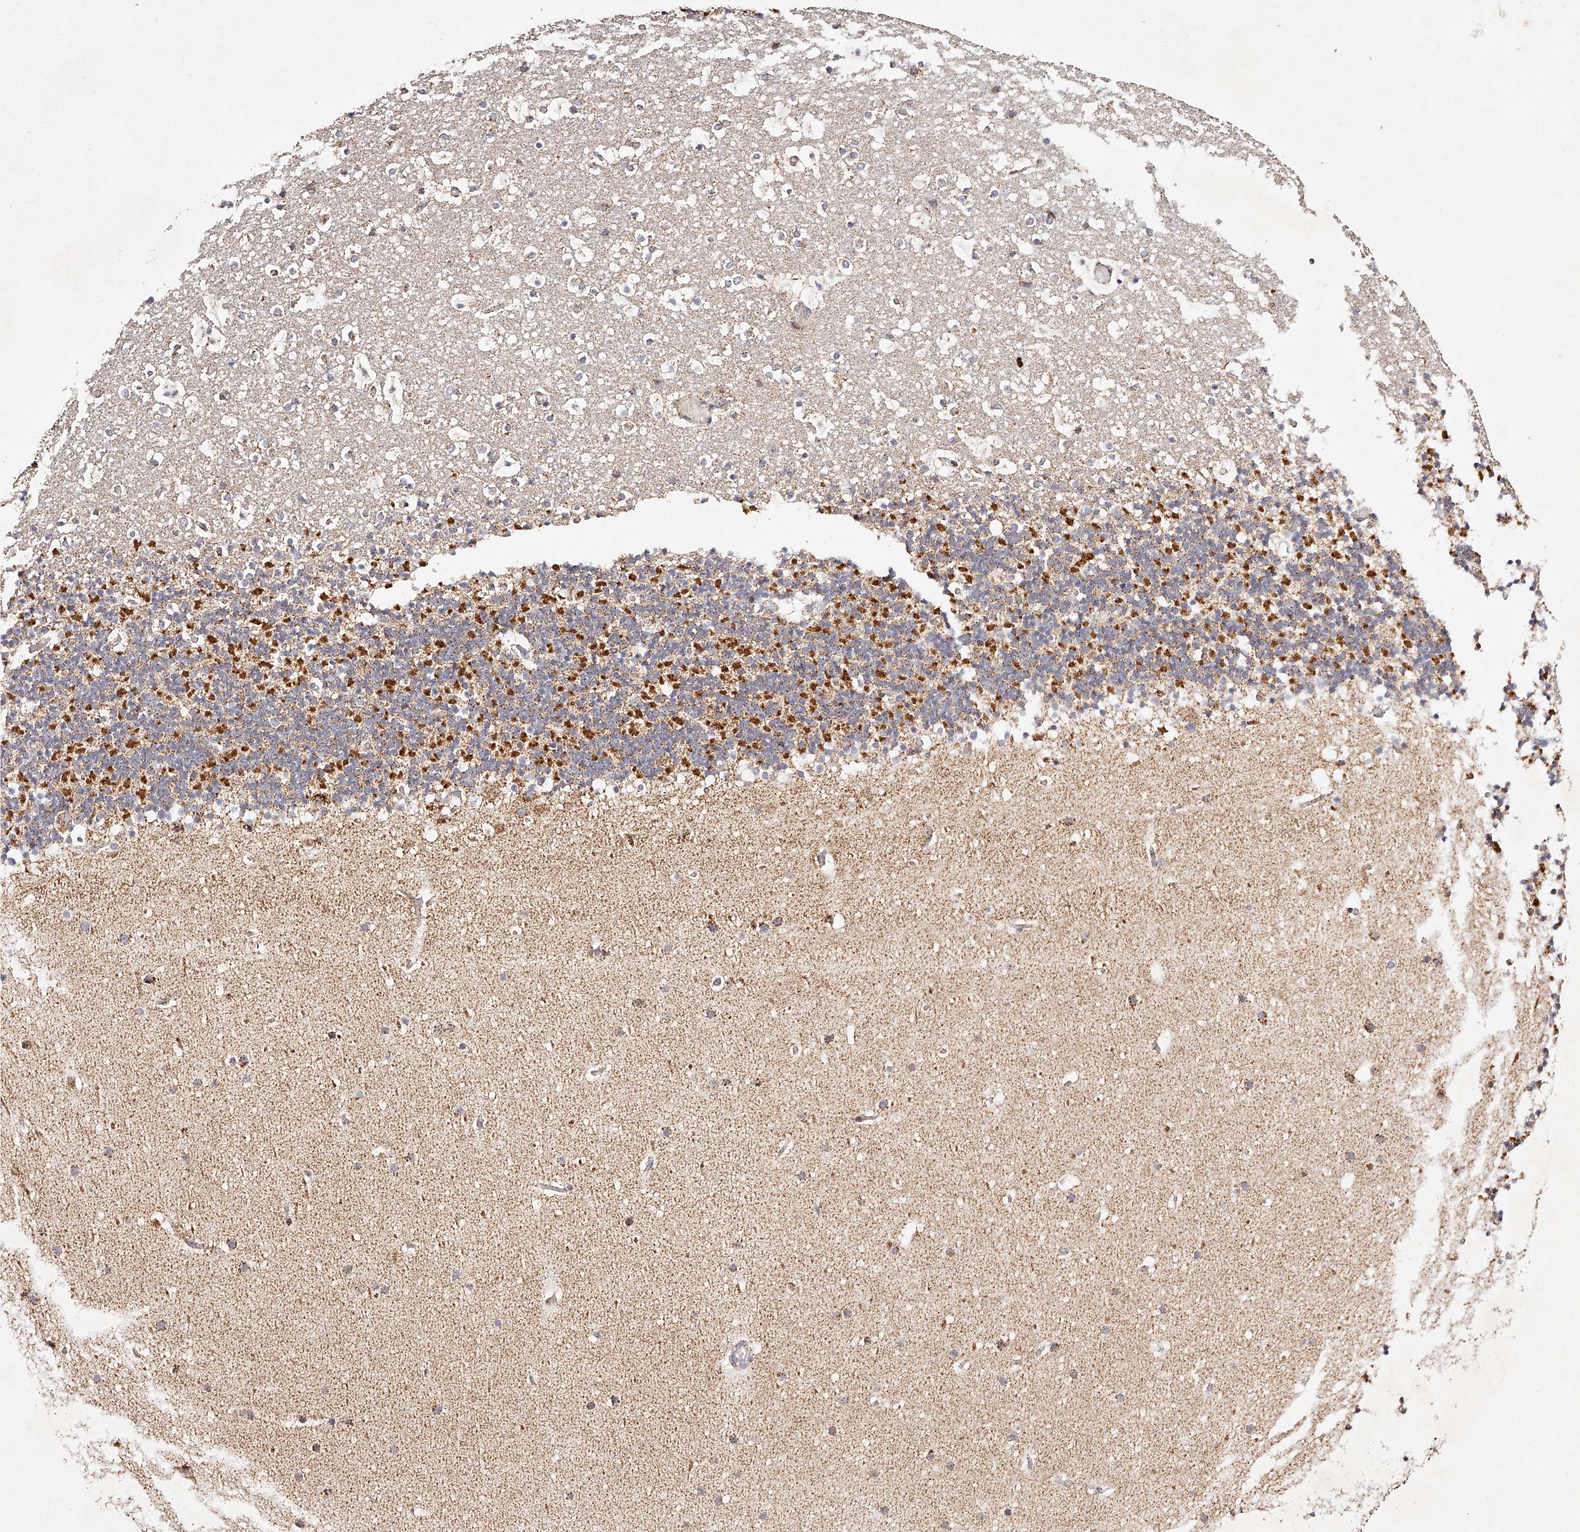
{"staining": {"intensity": "moderate", "quantity": "<25%", "location": "cytoplasmic/membranous"}, "tissue": "cerebellum", "cell_type": "Cells in granular layer", "image_type": "normal", "snomed": [{"axis": "morphology", "description": "Normal tissue, NOS"}, {"axis": "topography", "description": "Cerebellum"}], "caption": "Cells in granular layer exhibit low levels of moderate cytoplasmic/membranous positivity in about <25% of cells in unremarkable cerebellum. Immunohistochemistry (ihc) stains the protein of interest in brown and the nuclei are stained blue.", "gene": "NDUFV3", "patient": {"sex": "male", "age": 57}}